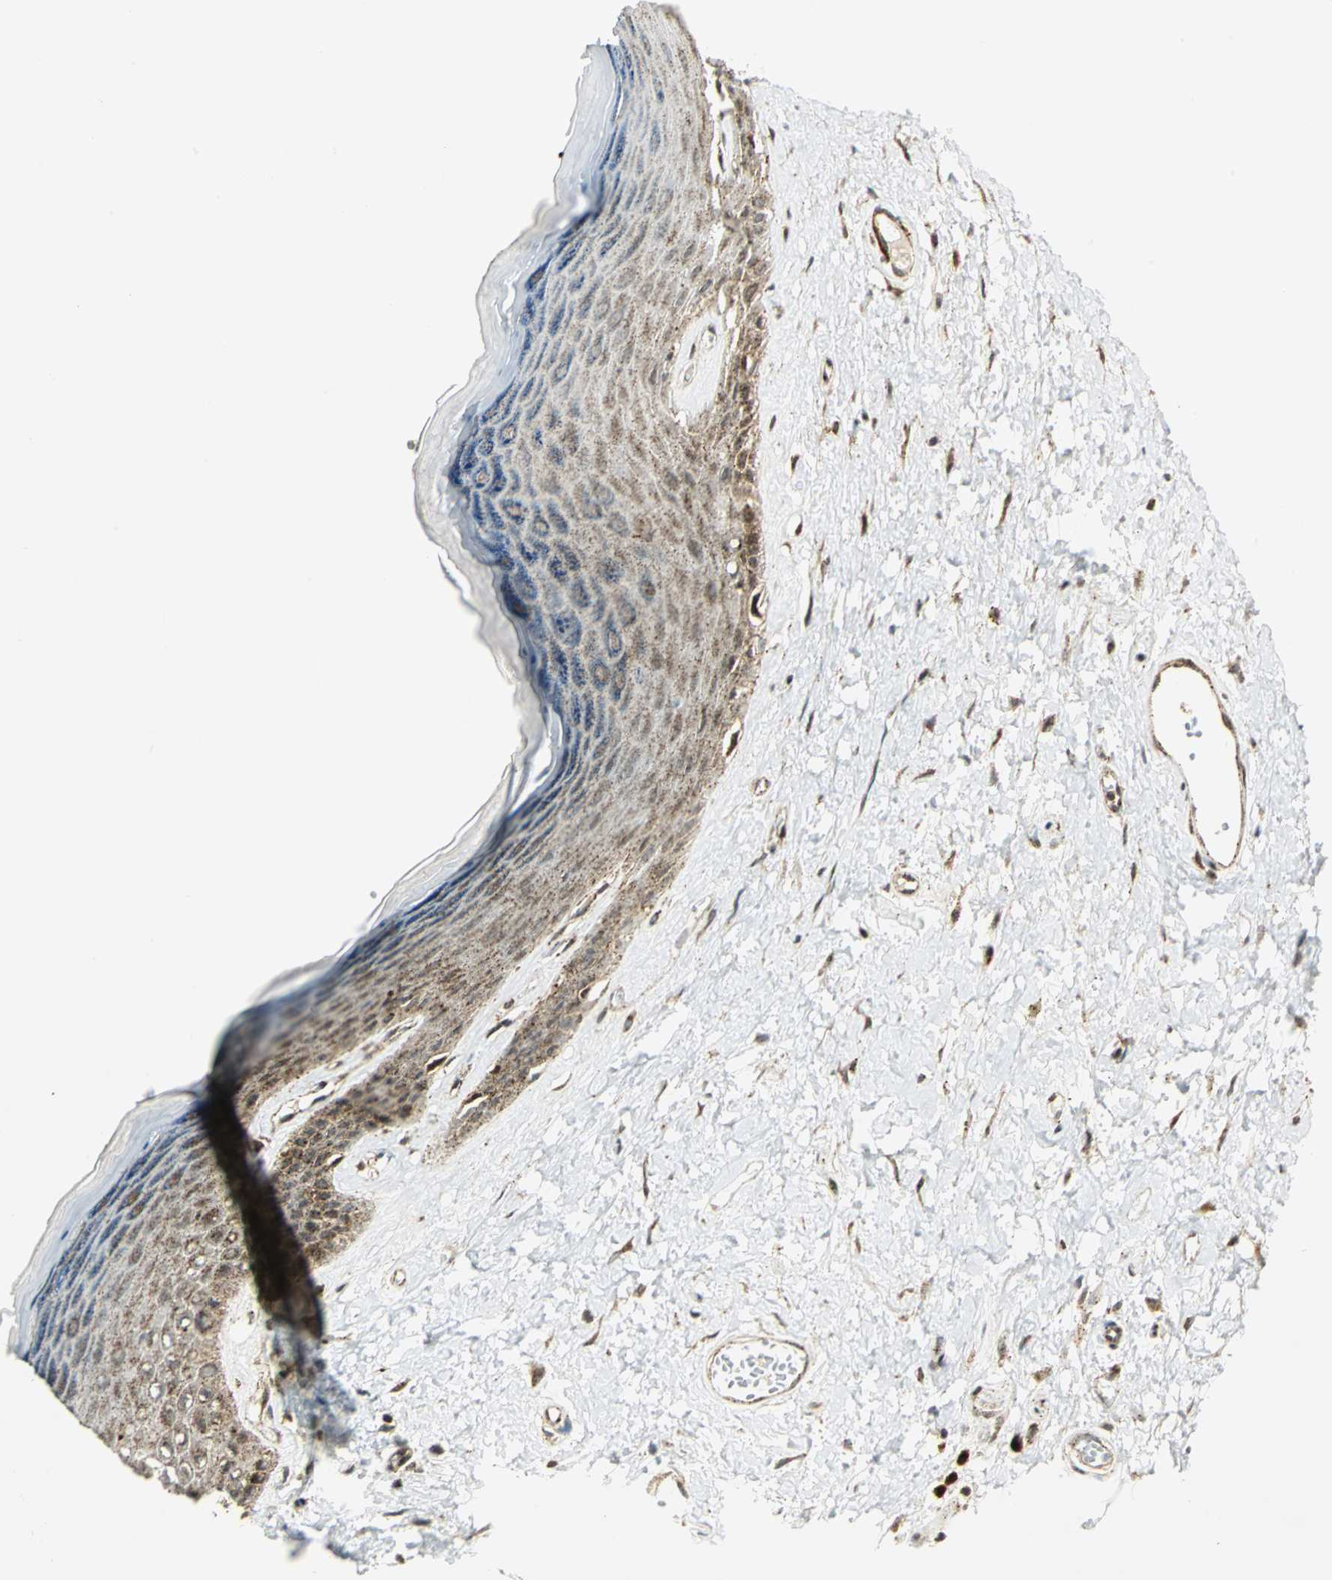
{"staining": {"intensity": "moderate", "quantity": ">75%", "location": "cytoplasmic/membranous"}, "tissue": "skin", "cell_type": "Epidermal cells", "image_type": "normal", "snomed": [{"axis": "morphology", "description": "Normal tissue, NOS"}, {"axis": "morphology", "description": "Inflammation, NOS"}, {"axis": "topography", "description": "Vulva"}], "caption": "Brown immunohistochemical staining in unremarkable skin reveals moderate cytoplasmic/membranous expression in approximately >75% of epidermal cells.", "gene": "ATP6V1A", "patient": {"sex": "female", "age": 84}}